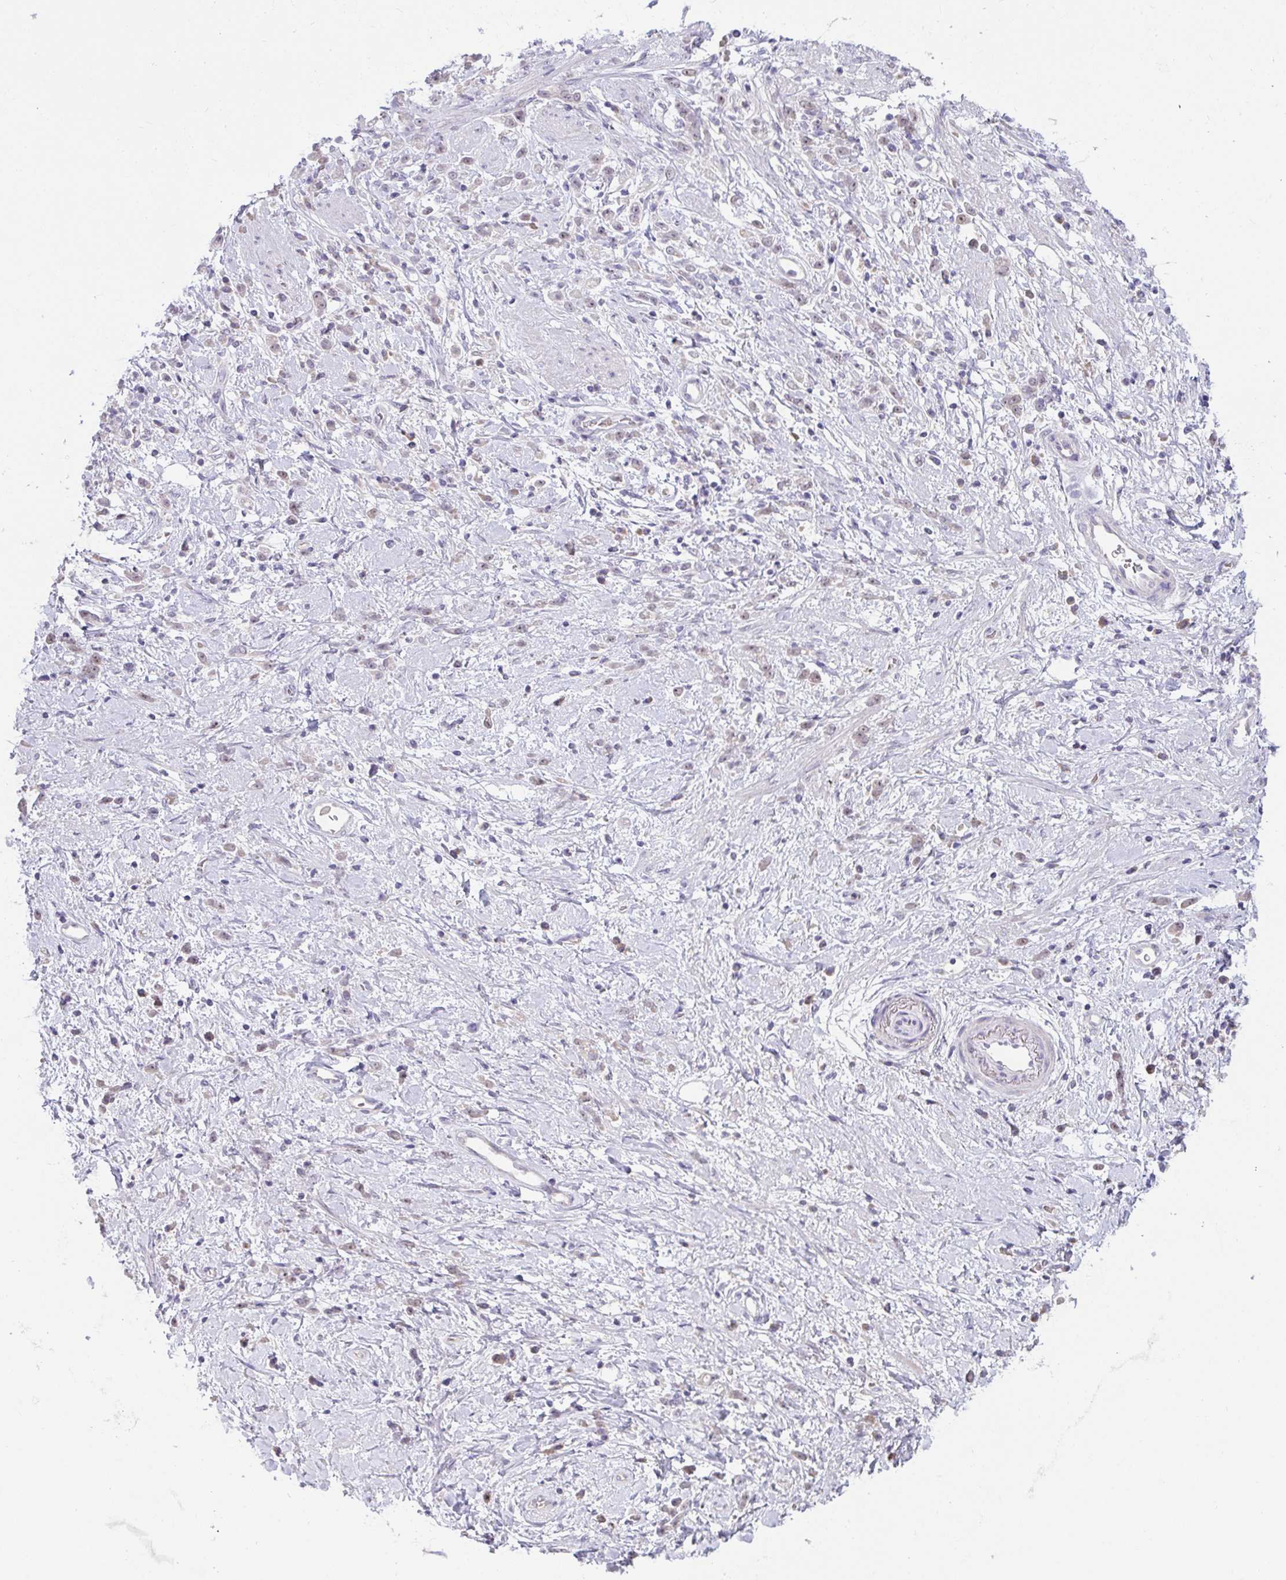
{"staining": {"intensity": "negative", "quantity": "none", "location": "none"}, "tissue": "stomach cancer", "cell_type": "Tumor cells", "image_type": "cancer", "snomed": [{"axis": "morphology", "description": "Adenocarcinoma, NOS"}, {"axis": "topography", "description": "Stomach"}], "caption": "The image exhibits no significant positivity in tumor cells of stomach adenocarcinoma.", "gene": "MYC", "patient": {"sex": "female", "age": 60}}